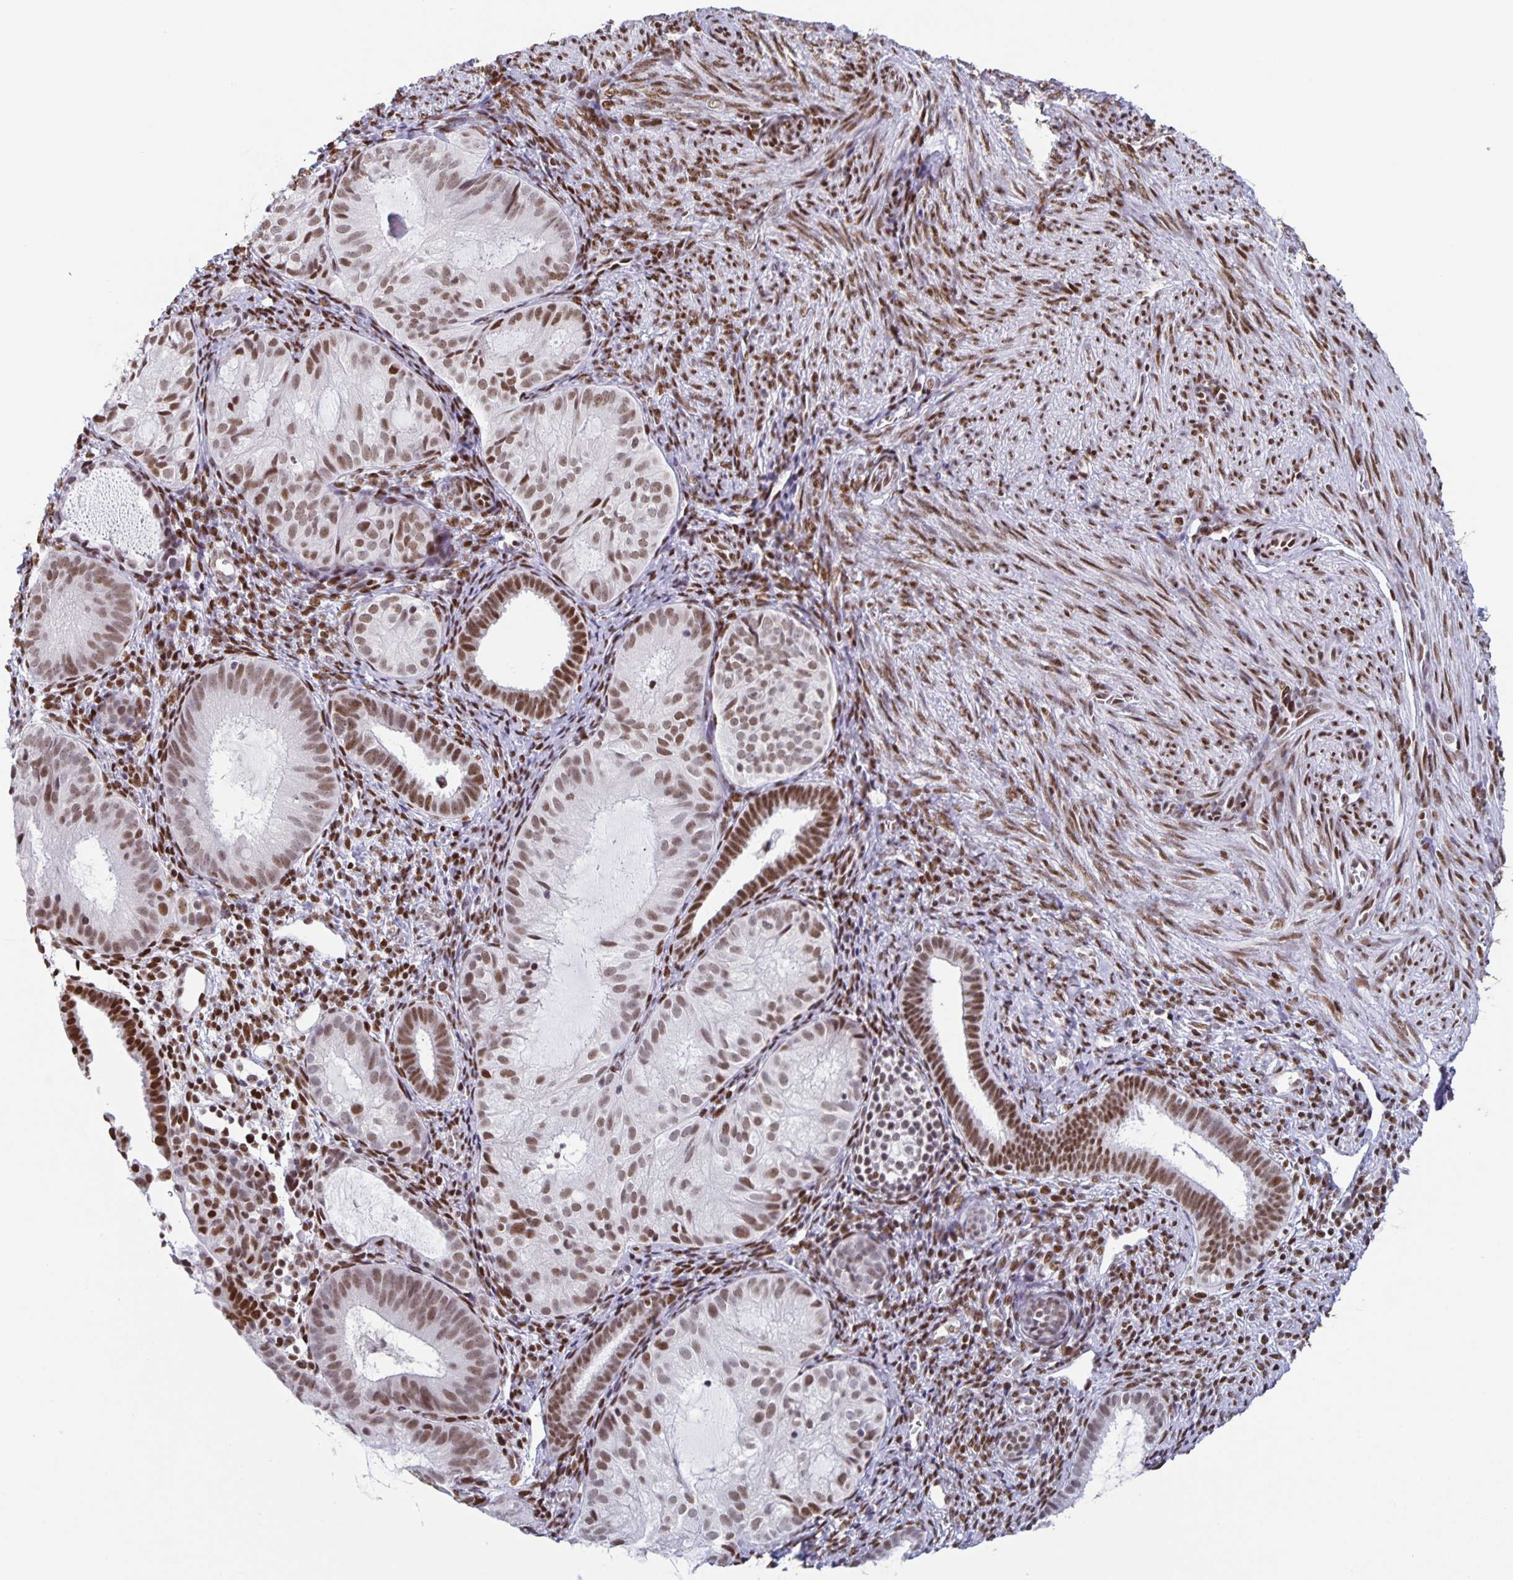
{"staining": {"intensity": "moderate", "quantity": ">75%", "location": "nuclear"}, "tissue": "endometrial cancer", "cell_type": "Tumor cells", "image_type": "cancer", "snomed": [{"axis": "morphology", "description": "Normal tissue, NOS"}, {"axis": "morphology", "description": "Adenocarcinoma, NOS"}, {"axis": "topography", "description": "Smooth muscle"}, {"axis": "topography", "description": "Endometrium"}, {"axis": "topography", "description": "Myometrium, NOS"}], "caption": "Immunohistochemical staining of endometrial cancer exhibits moderate nuclear protein expression in approximately >75% of tumor cells.", "gene": "JUND", "patient": {"sex": "female", "age": 81}}